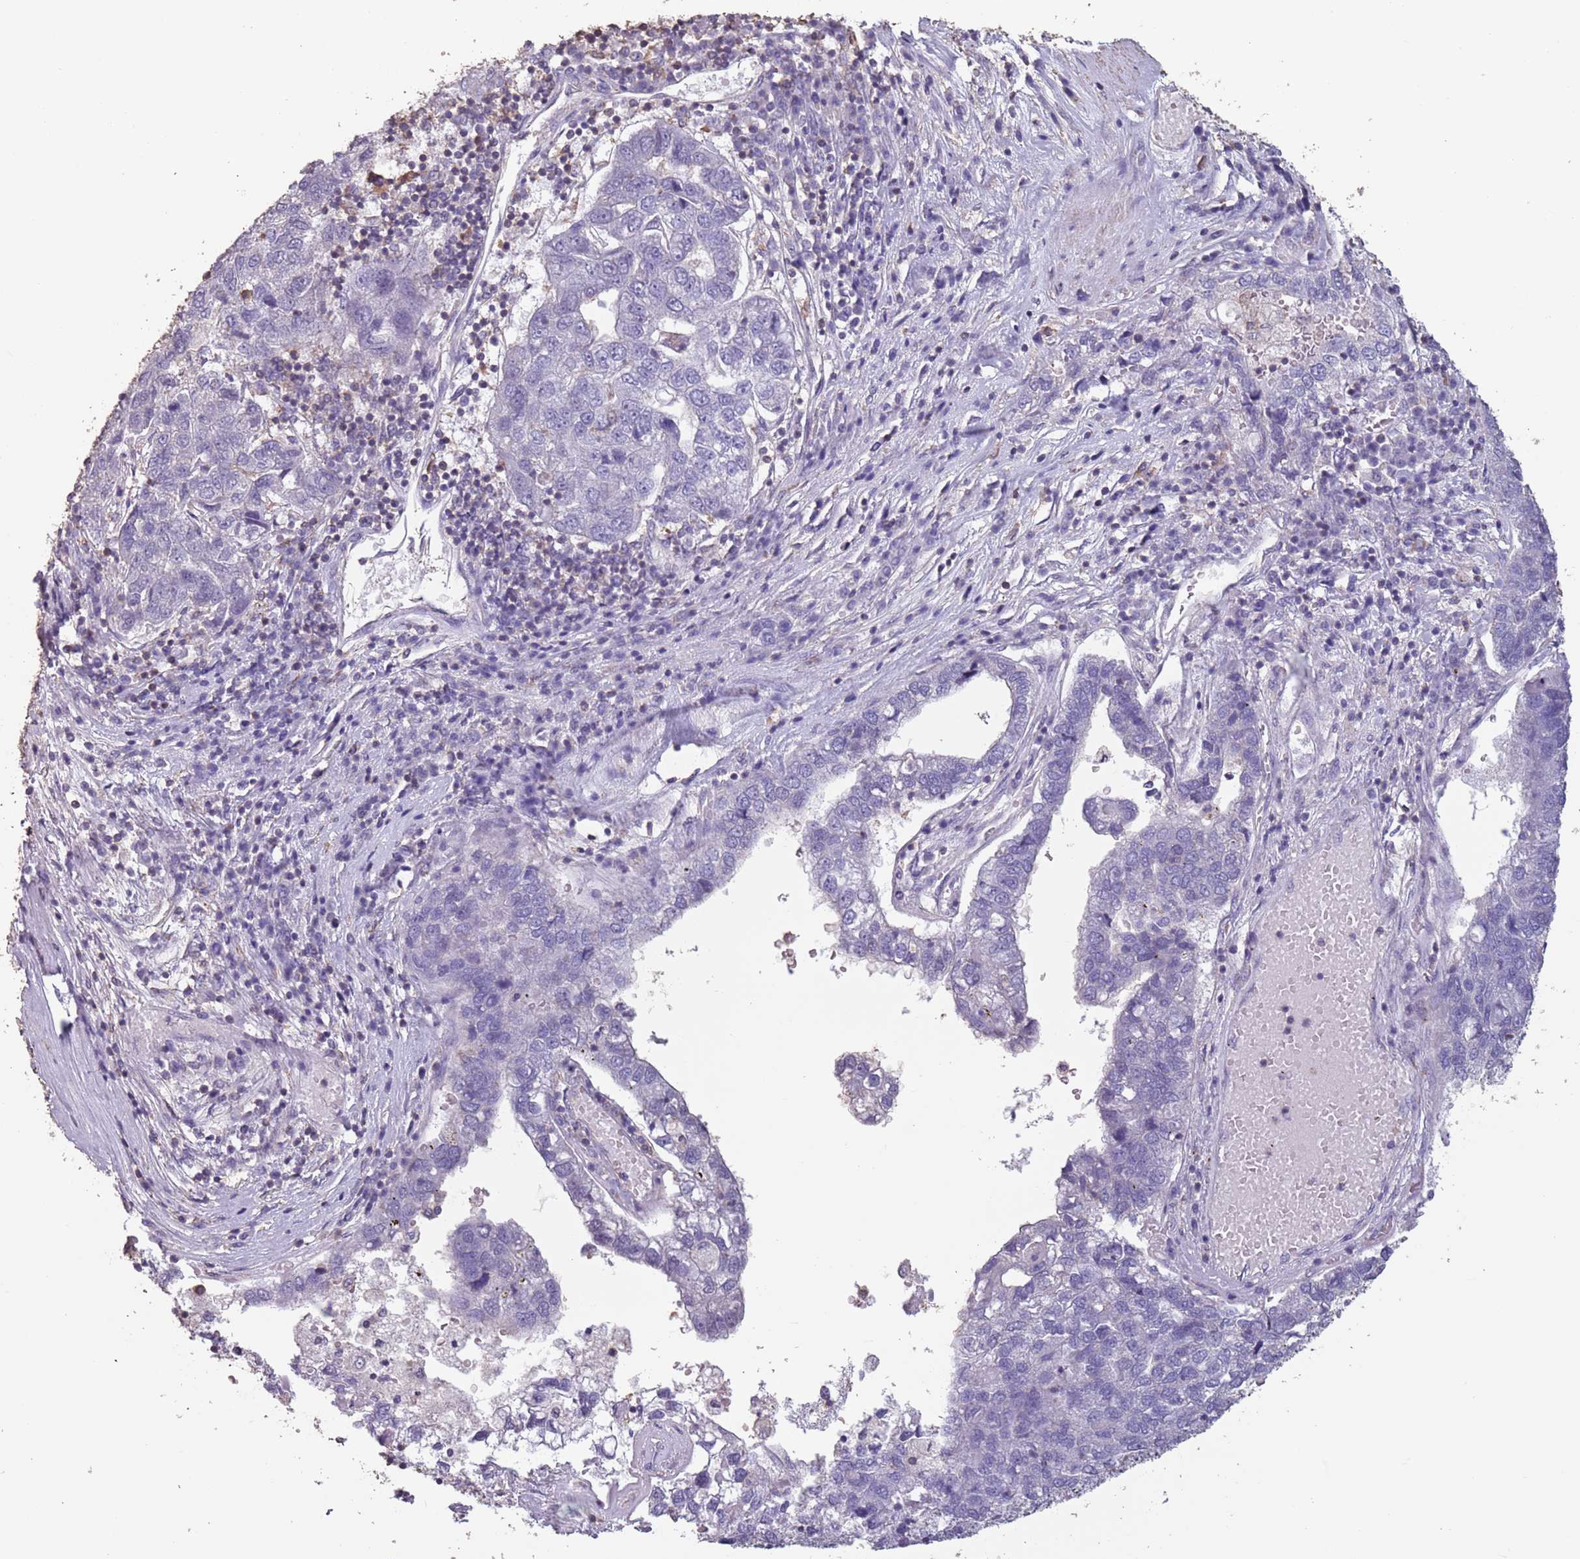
{"staining": {"intensity": "negative", "quantity": "none", "location": "none"}, "tissue": "pancreatic cancer", "cell_type": "Tumor cells", "image_type": "cancer", "snomed": [{"axis": "morphology", "description": "Adenocarcinoma, NOS"}, {"axis": "topography", "description": "Pancreas"}], "caption": "Immunohistochemistry histopathology image of human pancreatic cancer (adenocarcinoma) stained for a protein (brown), which exhibits no staining in tumor cells.", "gene": "SUN5", "patient": {"sex": "female", "age": 61}}